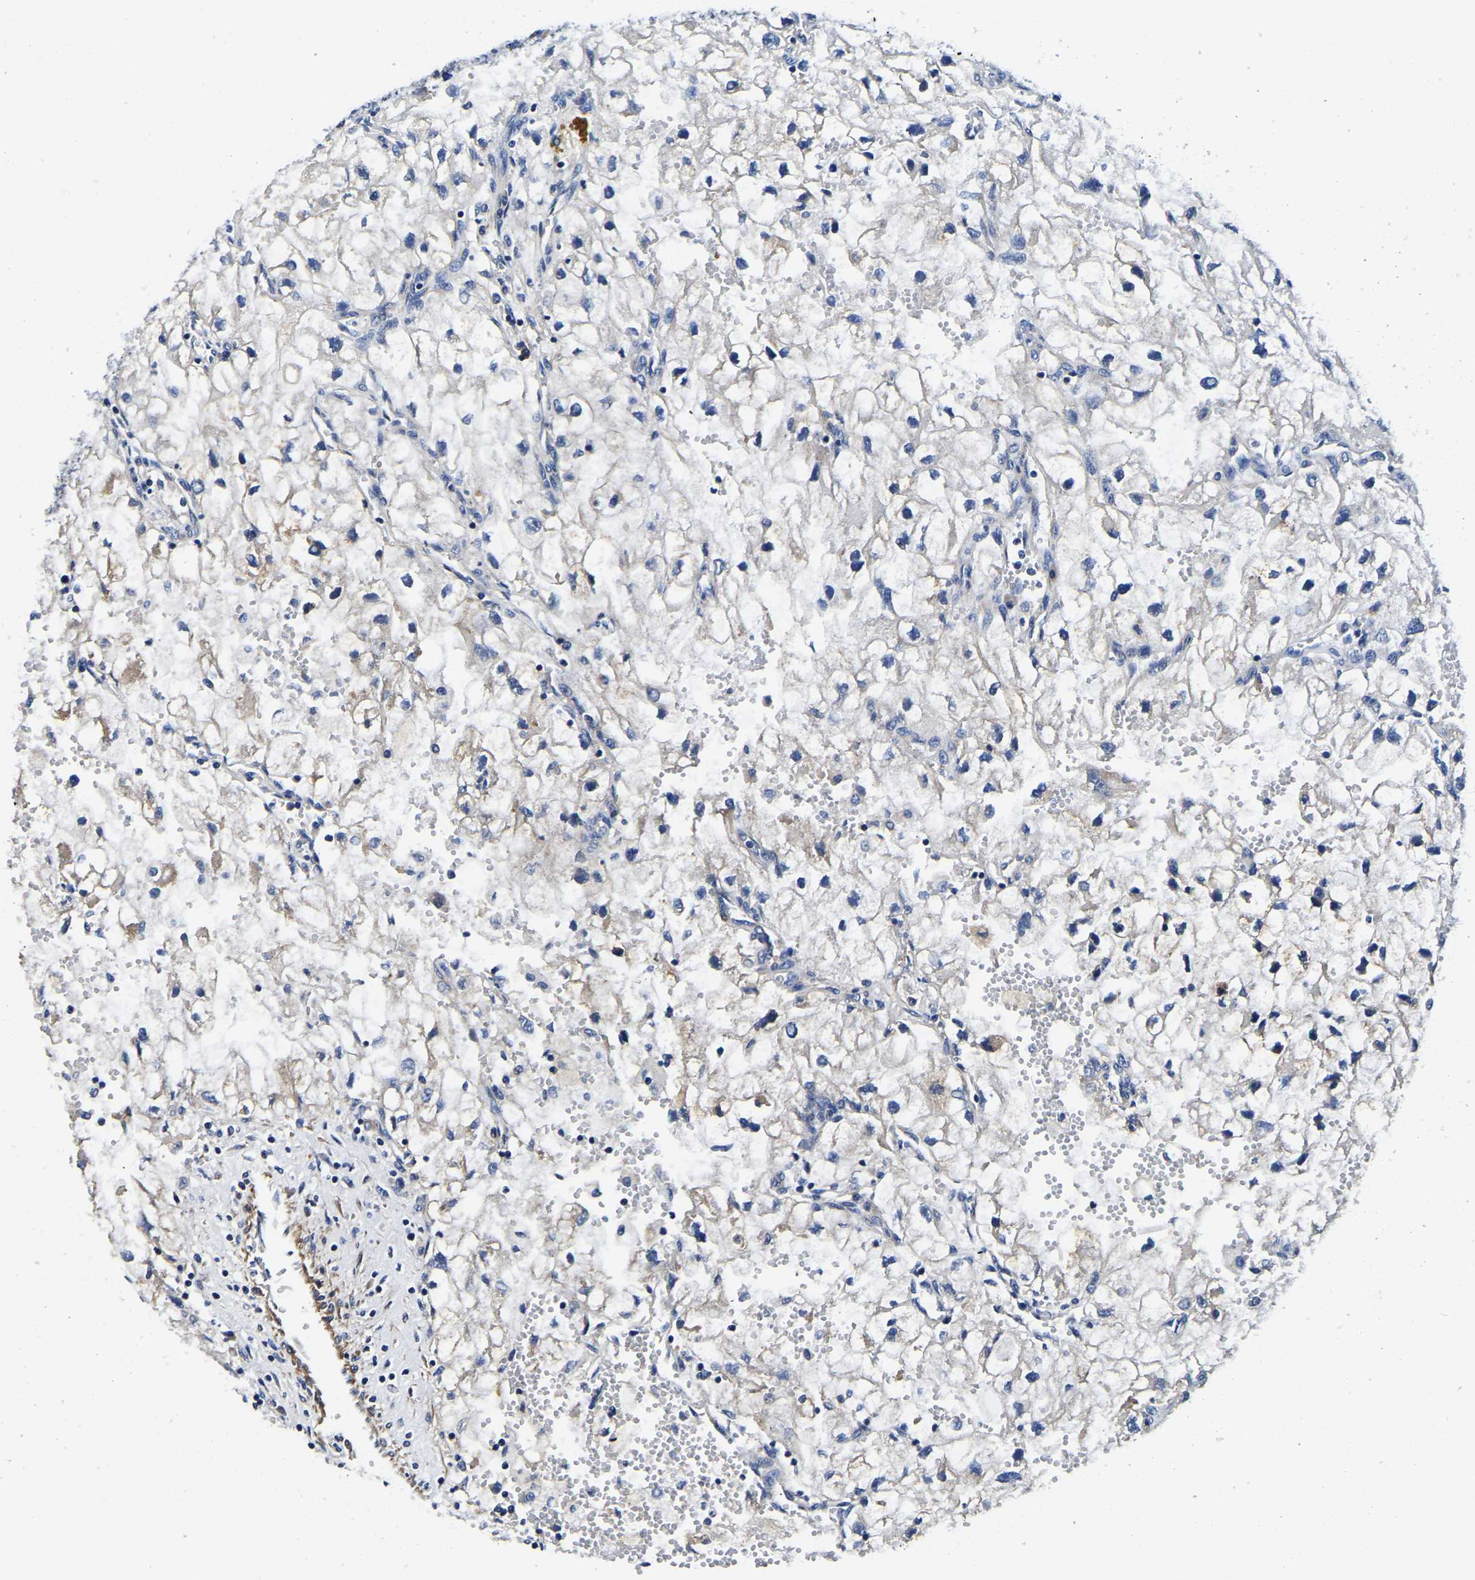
{"staining": {"intensity": "negative", "quantity": "none", "location": "none"}, "tissue": "renal cancer", "cell_type": "Tumor cells", "image_type": "cancer", "snomed": [{"axis": "morphology", "description": "Adenocarcinoma, NOS"}, {"axis": "topography", "description": "Kidney"}], "caption": "DAB (3,3'-diaminobenzidine) immunohistochemical staining of renal cancer demonstrates no significant expression in tumor cells.", "gene": "KCTD17", "patient": {"sex": "female", "age": 70}}